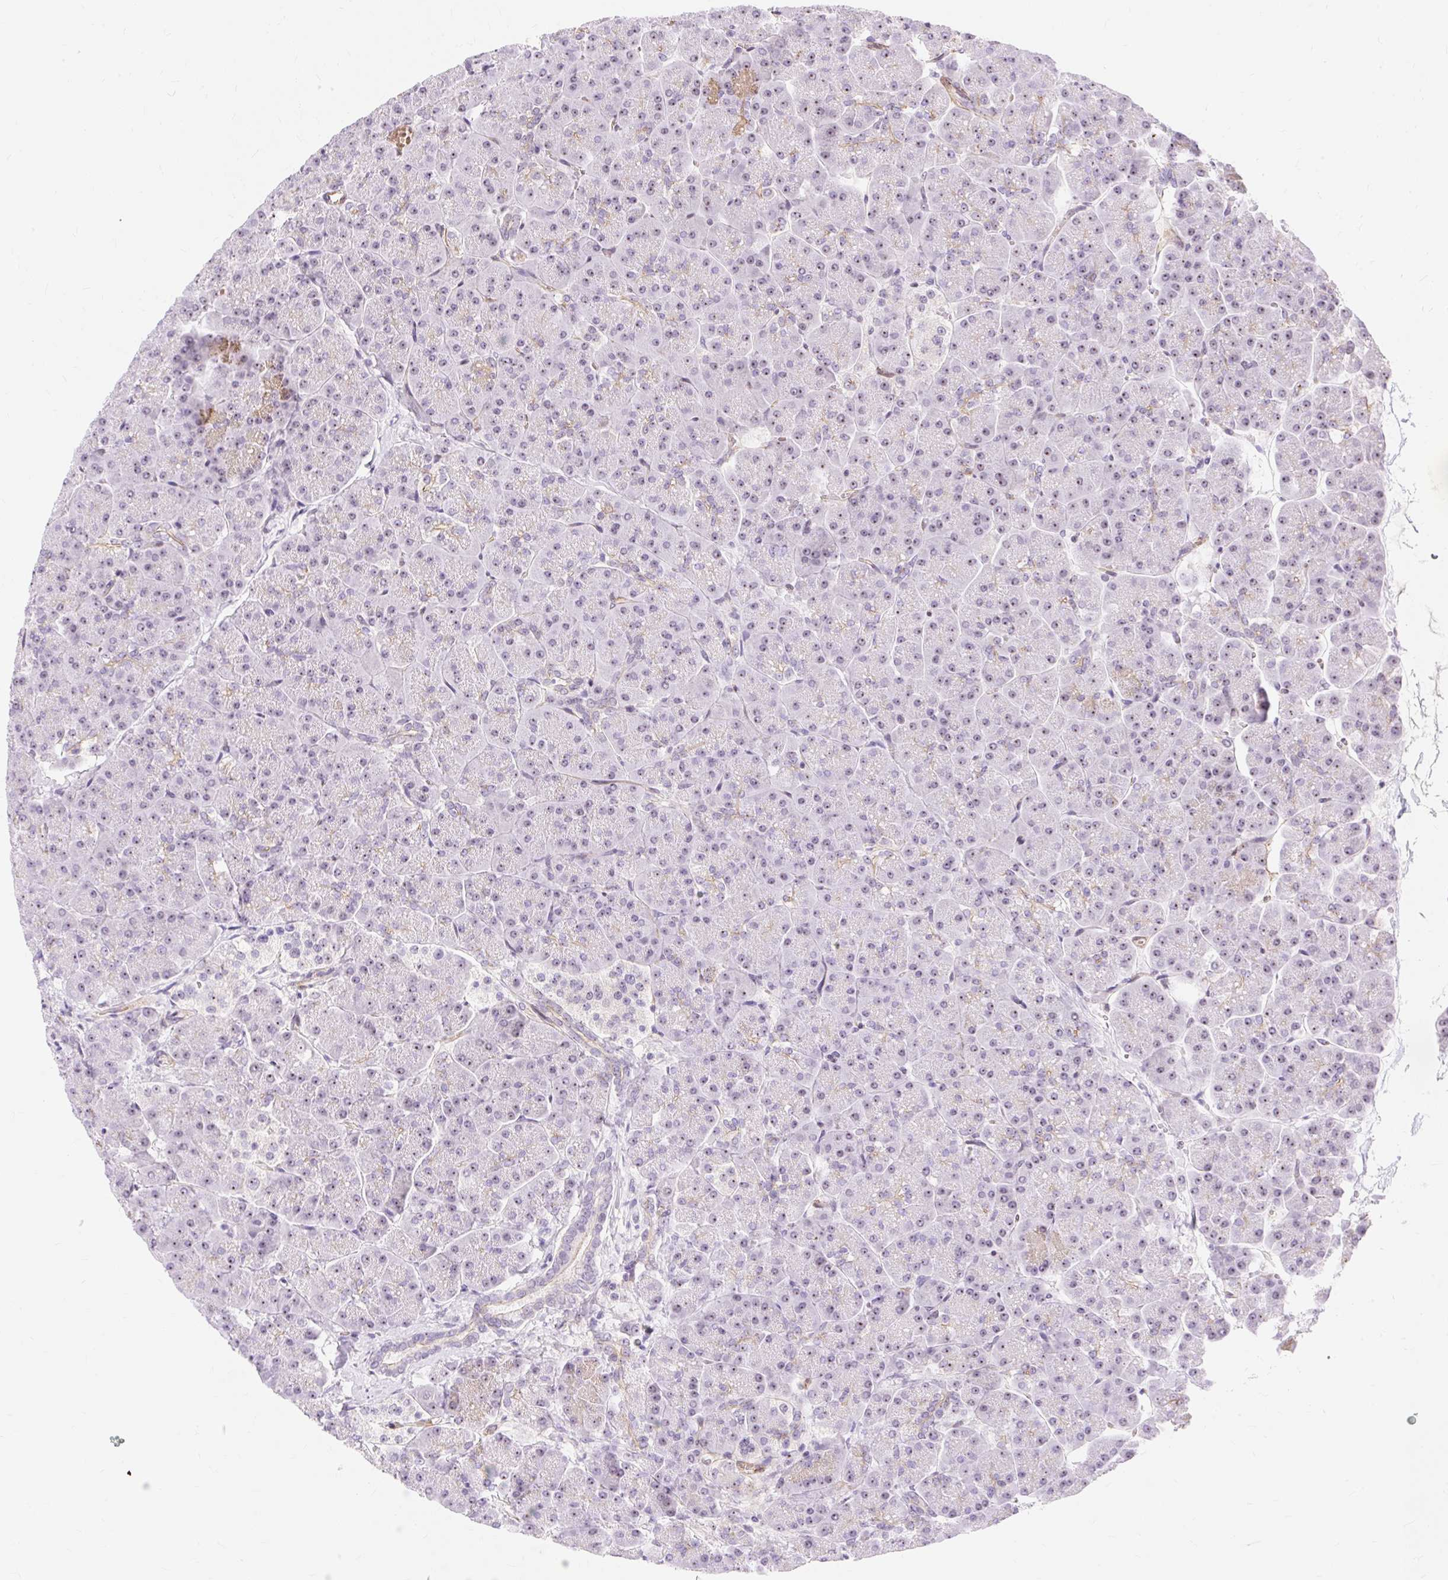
{"staining": {"intensity": "weak", "quantity": "25%-75%", "location": "nuclear"}, "tissue": "pancreas", "cell_type": "Exocrine glandular cells", "image_type": "normal", "snomed": [{"axis": "morphology", "description": "Normal tissue, NOS"}, {"axis": "topography", "description": "Pancreas"}, {"axis": "topography", "description": "Peripheral nerve tissue"}], "caption": "Exocrine glandular cells reveal low levels of weak nuclear positivity in approximately 25%-75% of cells in normal pancreas.", "gene": "OBP2A", "patient": {"sex": "male", "age": 54}}